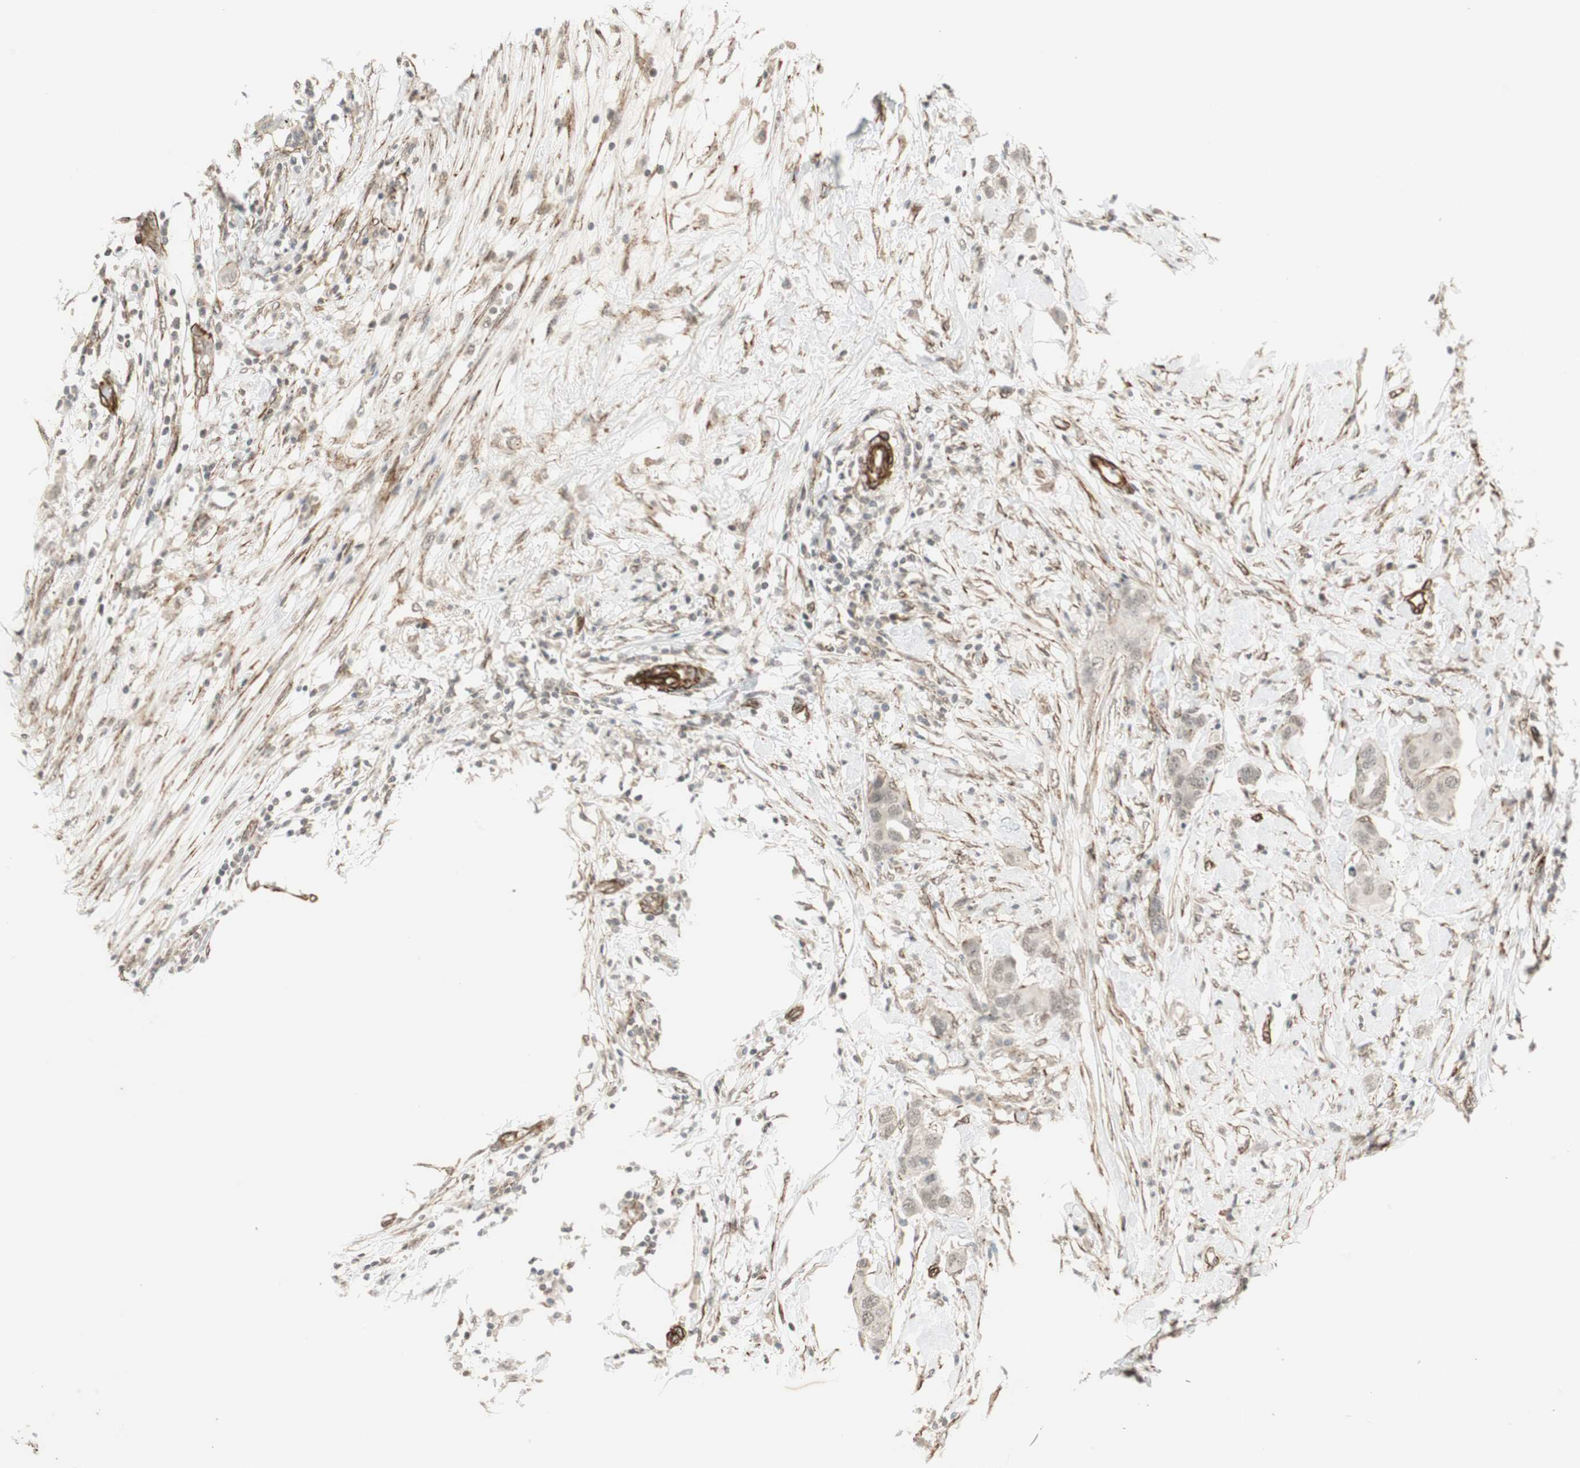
{"staining": {"intensity": "negative", "quantity": "none", "location": "none"}, "tissue": "breast cancer", "cell_type": "Tumor cells", "image_type": "cancer", "snomed": [{"axis": "morphology", "description": "Duct carcinoma"}, {"axis": "topography", "description": "Breast"}], "caption": "Immunohistochemical staining of human invasive ductal carcinoma (breast) shows no significant positivity in tumor cells.", "gene": "CDK19", "patient": {"sex": "female", "age": 50}}